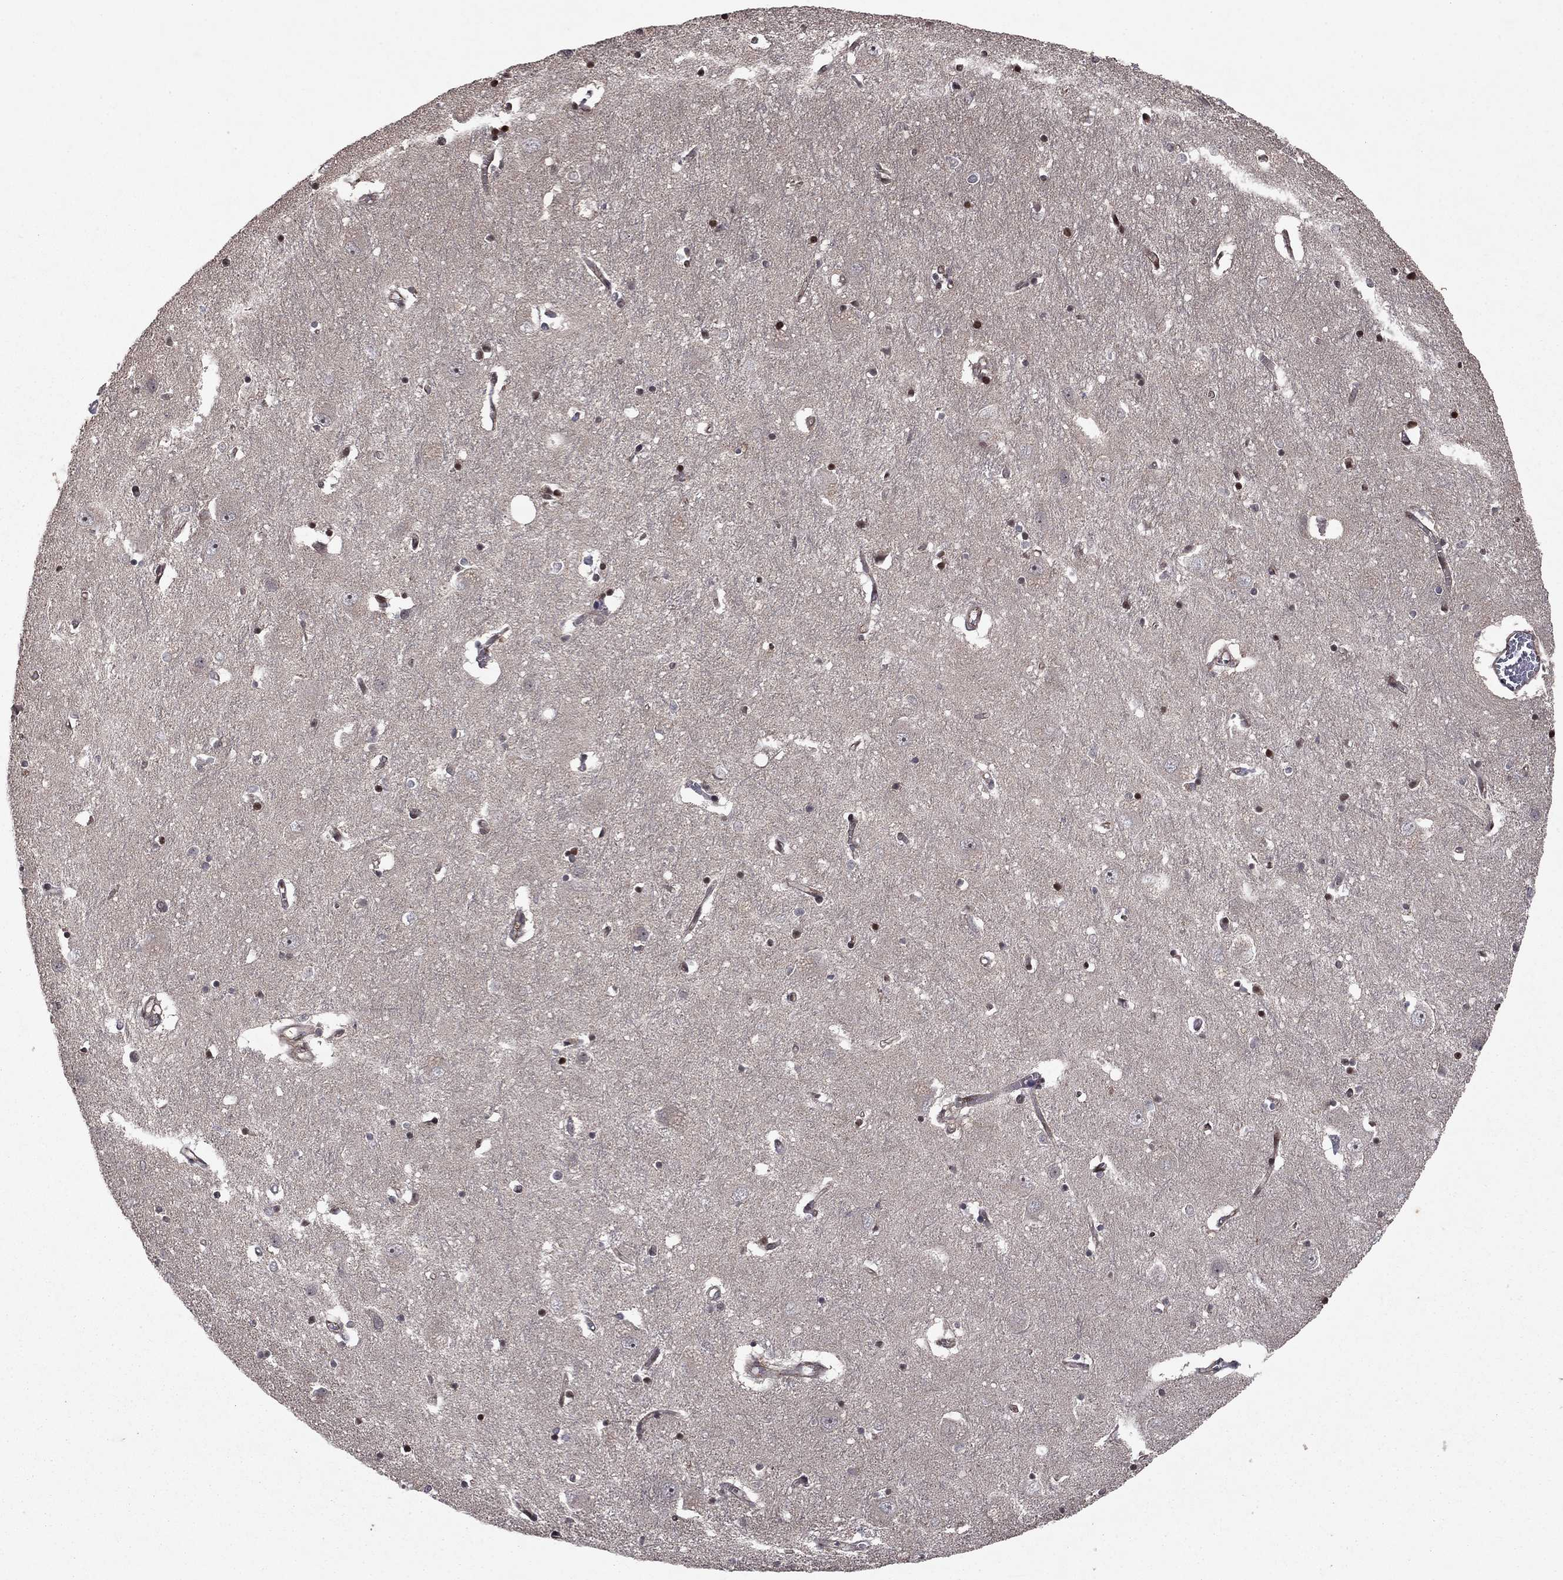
{"staining": {"intensity": "moderate", "quantity": "25%-75%", "location": "nuclear"}, "tissue": "caudate", "cell_type": "Glial cells", "image_type": "normal", "snomed": [{"axis": "morphology", "description": "Normal tissue, NOS"}, {"axis": "topography", "description": "Lateral ventricle wall"}], "caption": "Human caudate stained for a protein (brown) shows moderate nuclear positive staining in about 25%-75% of glial cells.", "gene": "SORBS1", "patient": {"sex": "male", "age": 54}}